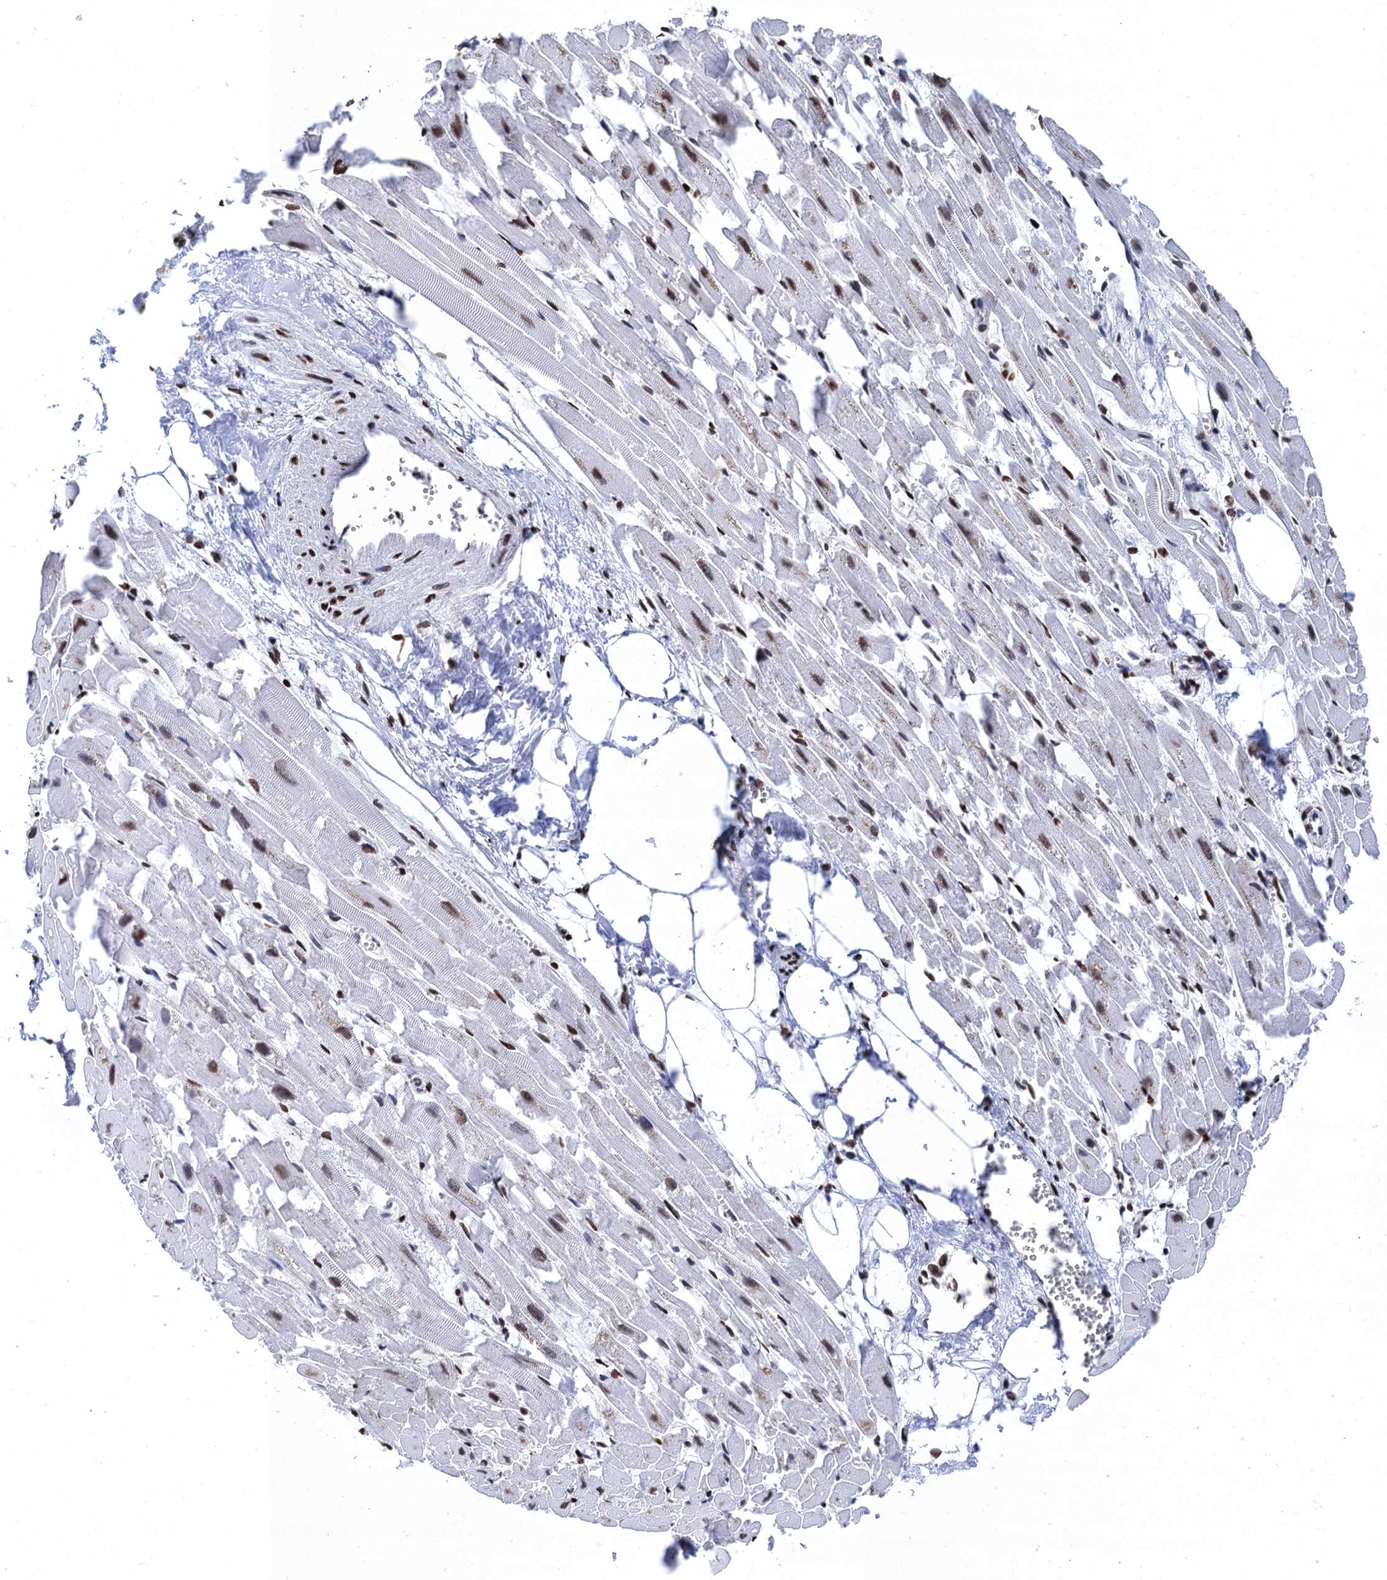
{"staining": {"intensity": "moderate", "quantity": ">75%", "location": "nuclear"}, "tissue": "heart muscle", "cell_type": "Cardiomyocytes", "image_type": "normal", "snomed": [{"axis": "morphology", "description": "Normal tissue, NOS"}, {"axis": "topography", "description": "Heart"}], "caption": "Immunohistochemistry (IHC) (DAB) staining of benign human heart muscle displays moderate nuclear protein expression in about >75% of cardiomyocytes. The staining is performed using DAB brown chromogen to label protein expression. The nuclei are counter-stained blue using hematoxylin.", "gene": "UBA2", "patient": {"sex": "female", "age": 64}}